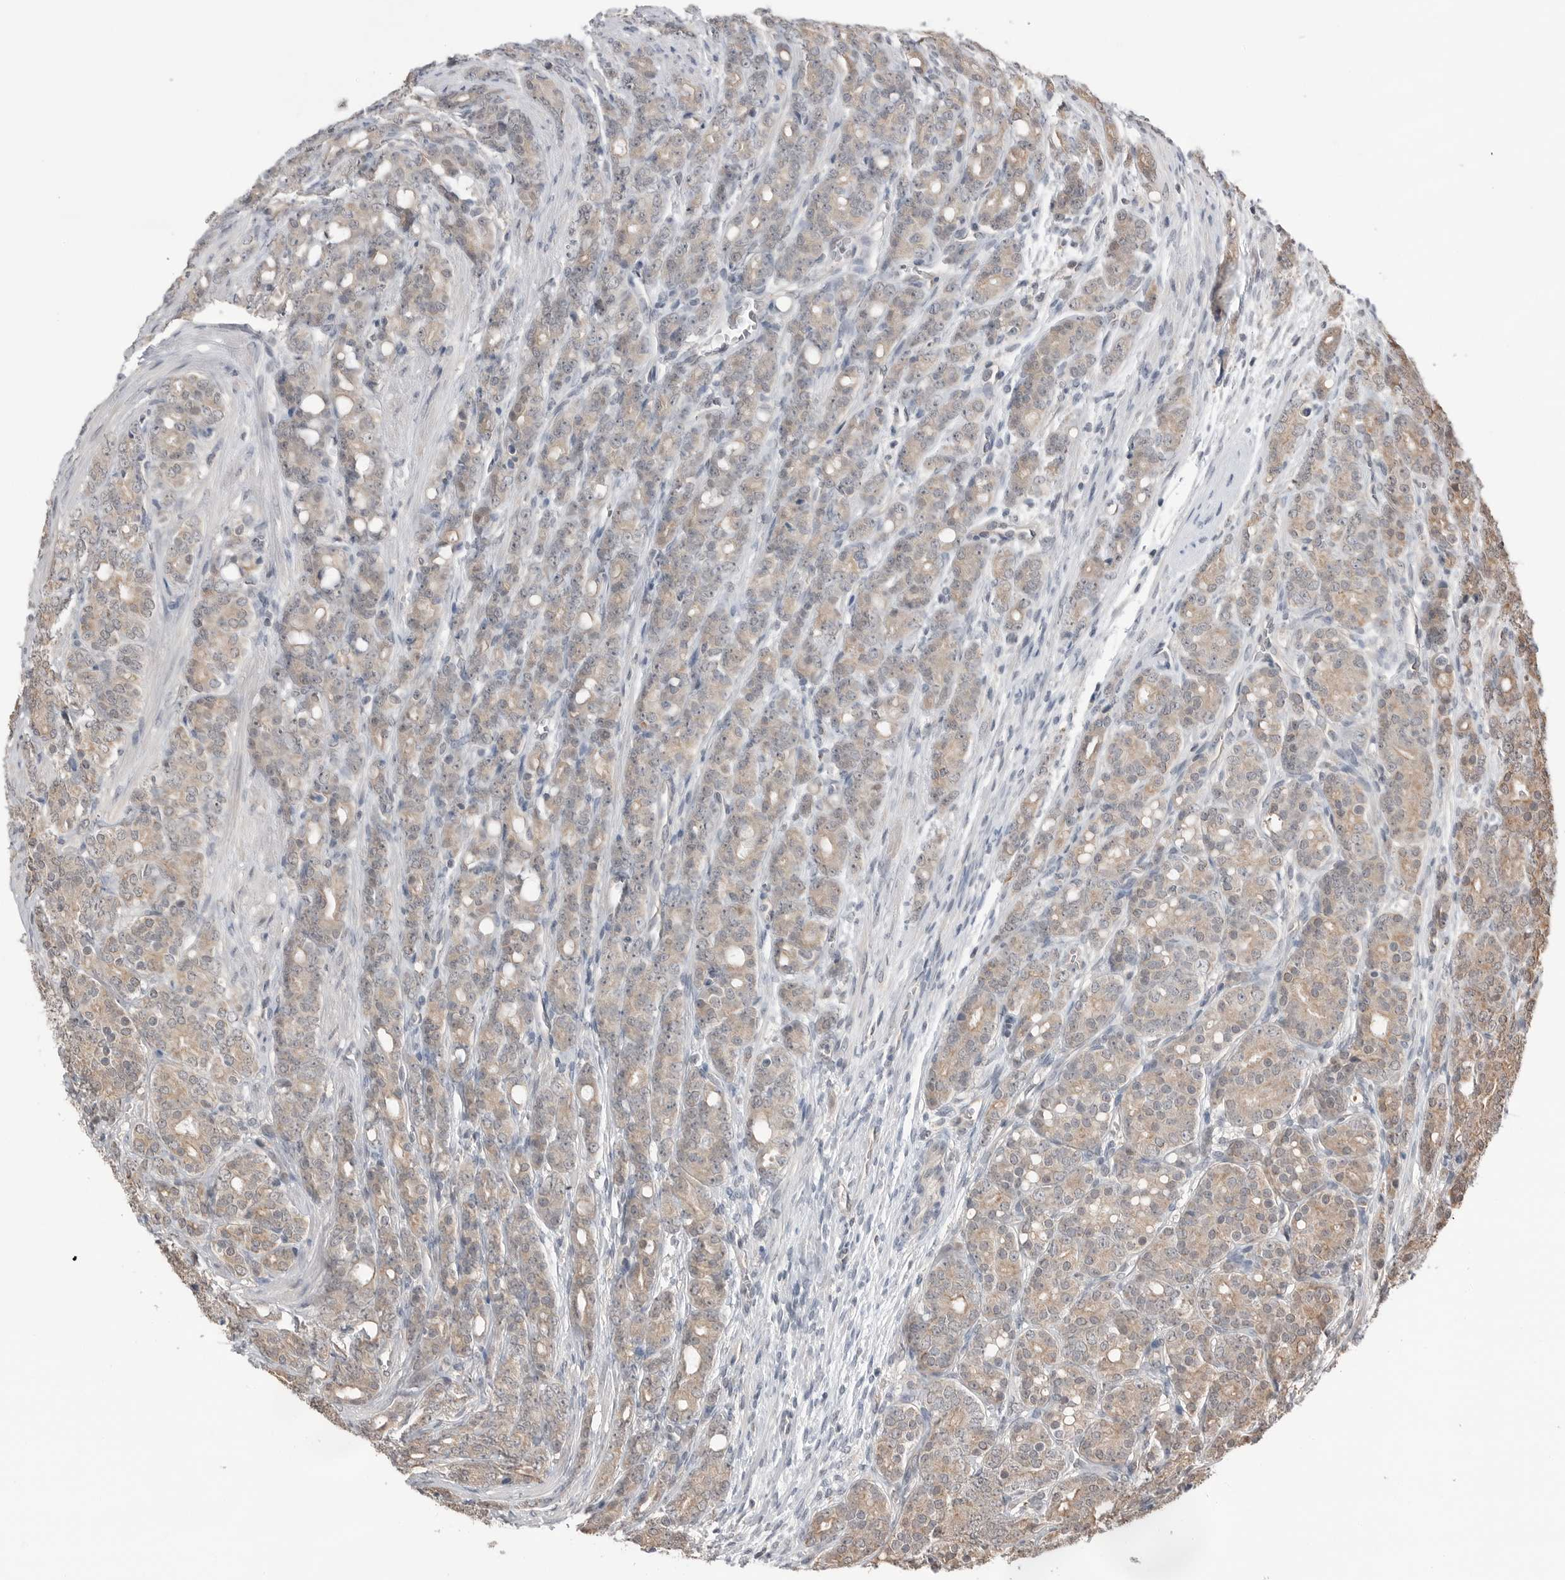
{"staining": {"intensity": "weak", "quantity": "25%-75%", "location": "cytoplasmic/membranous"}, "tissue": "prostate cancer", "cell_type": "Tumor cells", "image_type": "cancer", "snomed": [{"axis": "morphology", "description": "Adenocarcinoma, High grade"}, {"axis": "topography", "description": "Prostate"}], "caption": "Weak cytoplasmic/membranous protein expression is present in about 25%-75% of tumor cells in prostate high-grade adenocarcinoma. (DAB = brown stain, brightfield microscopy at high magnification).", "gene": "PEAK1", "patient": {"sex": "male", "age": 62}}